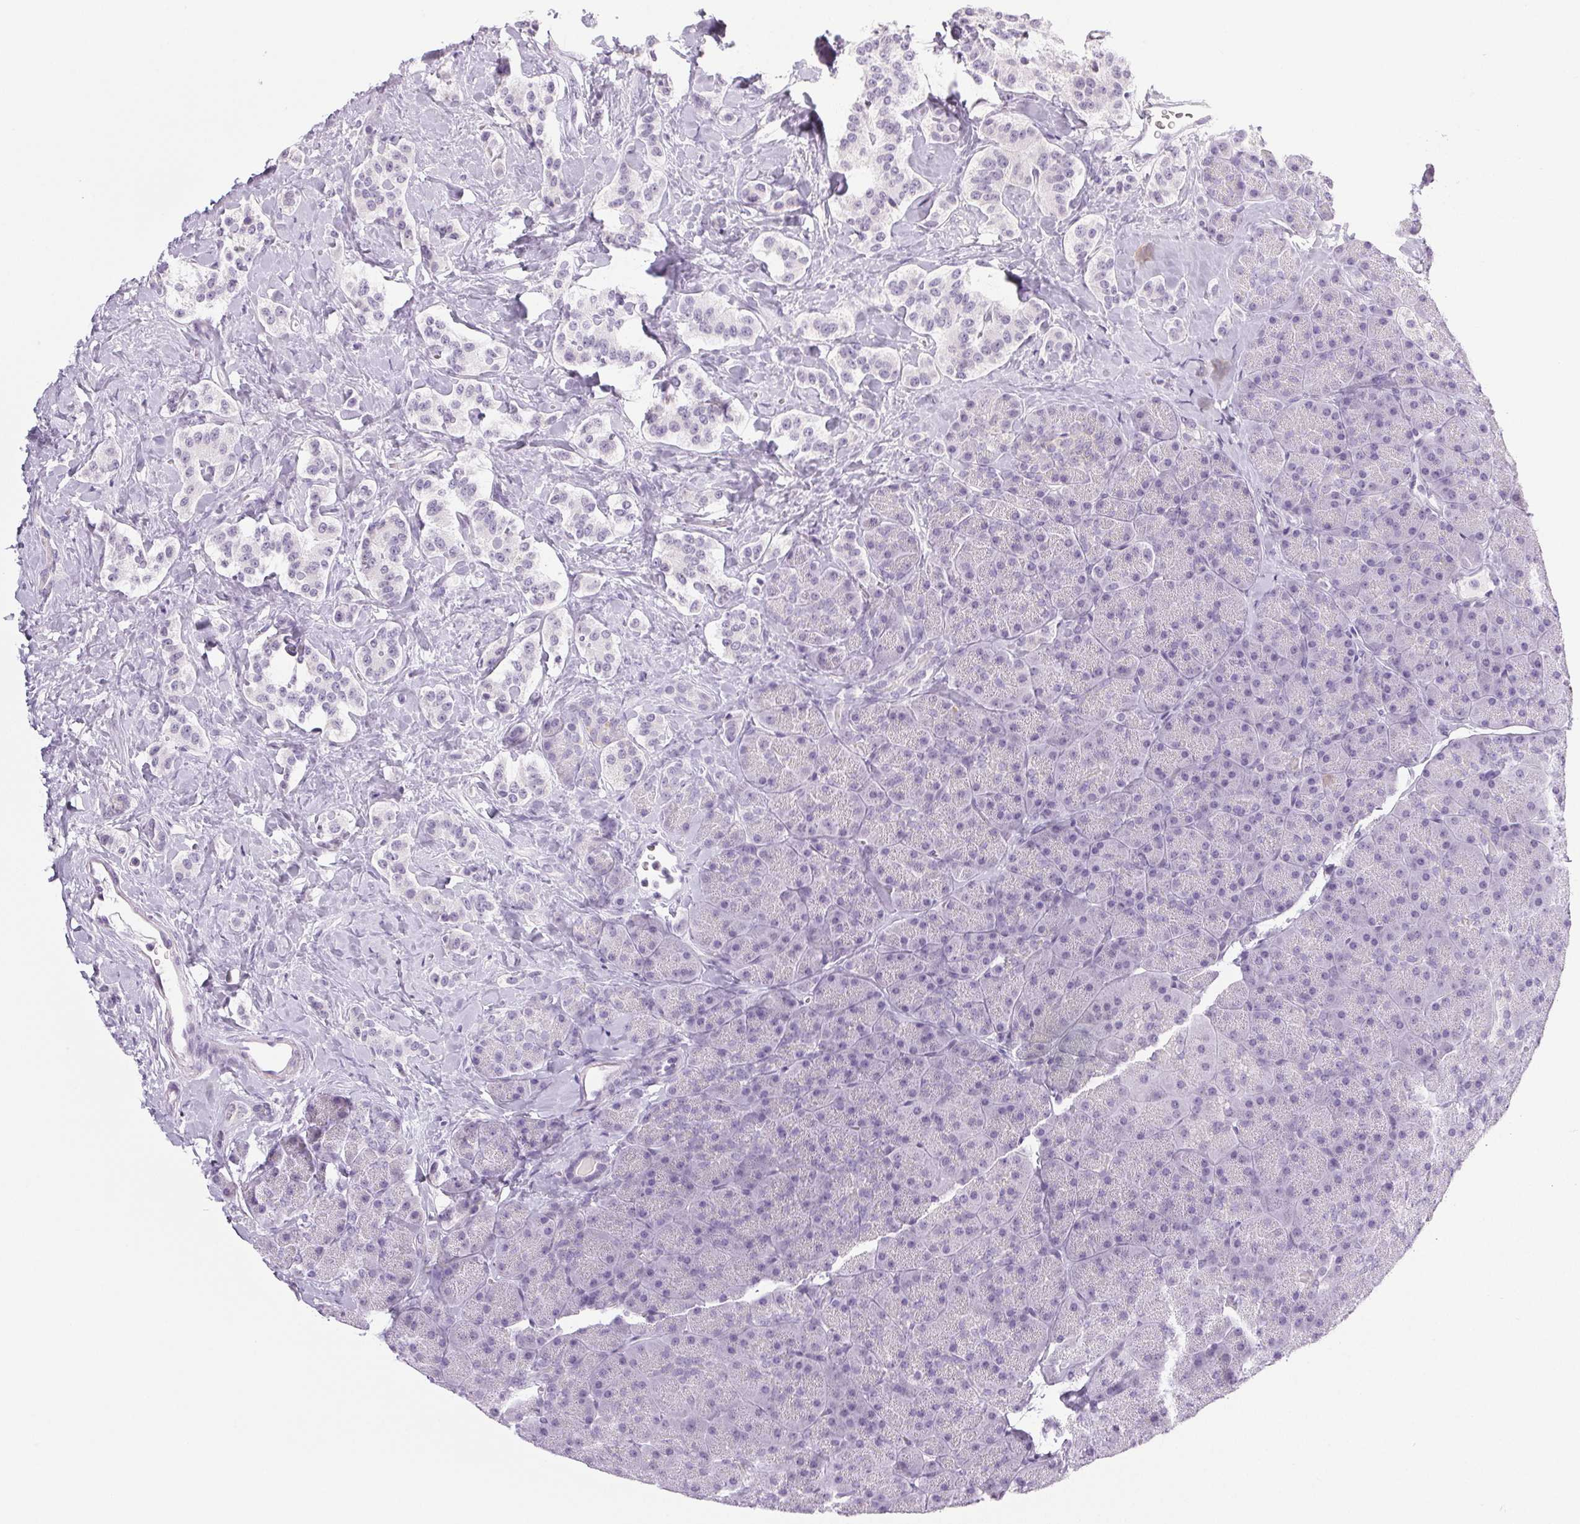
{"staining": {"intensity": "negative", "quantity": "none", "location": "none"}, "tissue": "carcinoid", "cell_type": "Tumor cells", "image_type": "cancer", "snomed": [{"axis": "morphology", "description": "Normal tissue, NOS"}, {"axis": "morphology", "description": "Carcinoid, malignant, NOS"}, {"axis": "topography", "description": "Pancreas"}], "caption": "Carcinoid (malignant) was stained to show a protein in brown. There is no significant staining in tumor cells. The staining is performed using DAB (3,3'-diaminobenzidine) brown chromogen with nuclei counter-stained in using hematoxylin.", "gene": "COL7A1", "patient": {"sex": "male", "age": 36}}